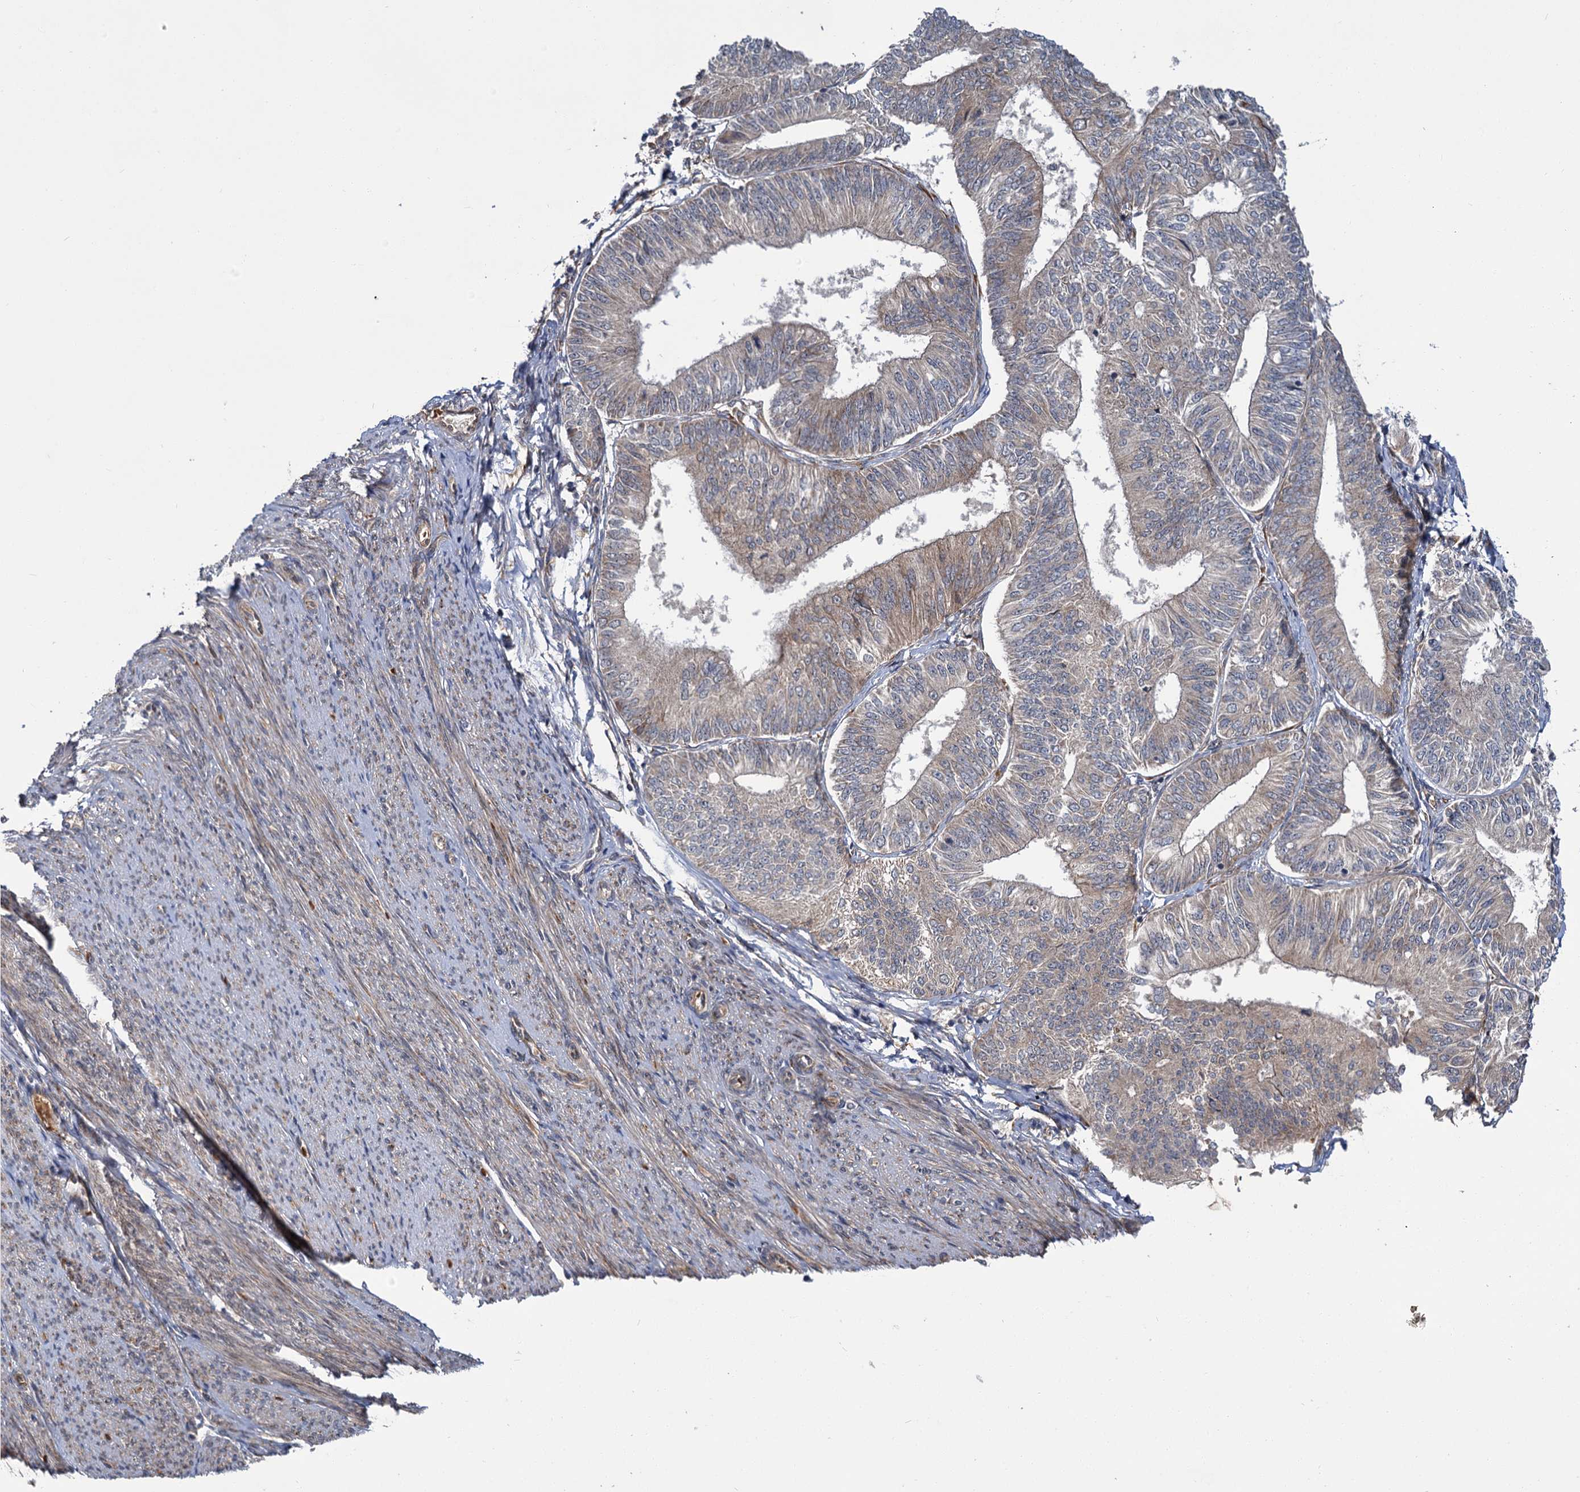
{"staining": {"intensity": "weak", "quantity": "25%-75%", "location": "cytoplasmic/membranous"}, "tissue": "endometrial cancer", "cell_type": "Tumor cells", "image_type": "cancer", "snomed": [{"axis": "morphology", "description": "Adenocarcinoma, NOS"}, {"axis": "topography", "description": "Endometrium"}], "caption": "Immunohistochemical staining of human endometrial cancer (adenocarcinoma) displays low levels of weak cytoplasmic/membranous staining in approximately 25%-75% of tumor cells.", "gene": "APBA2", "patient": {"sex": "female", "age": 58}}